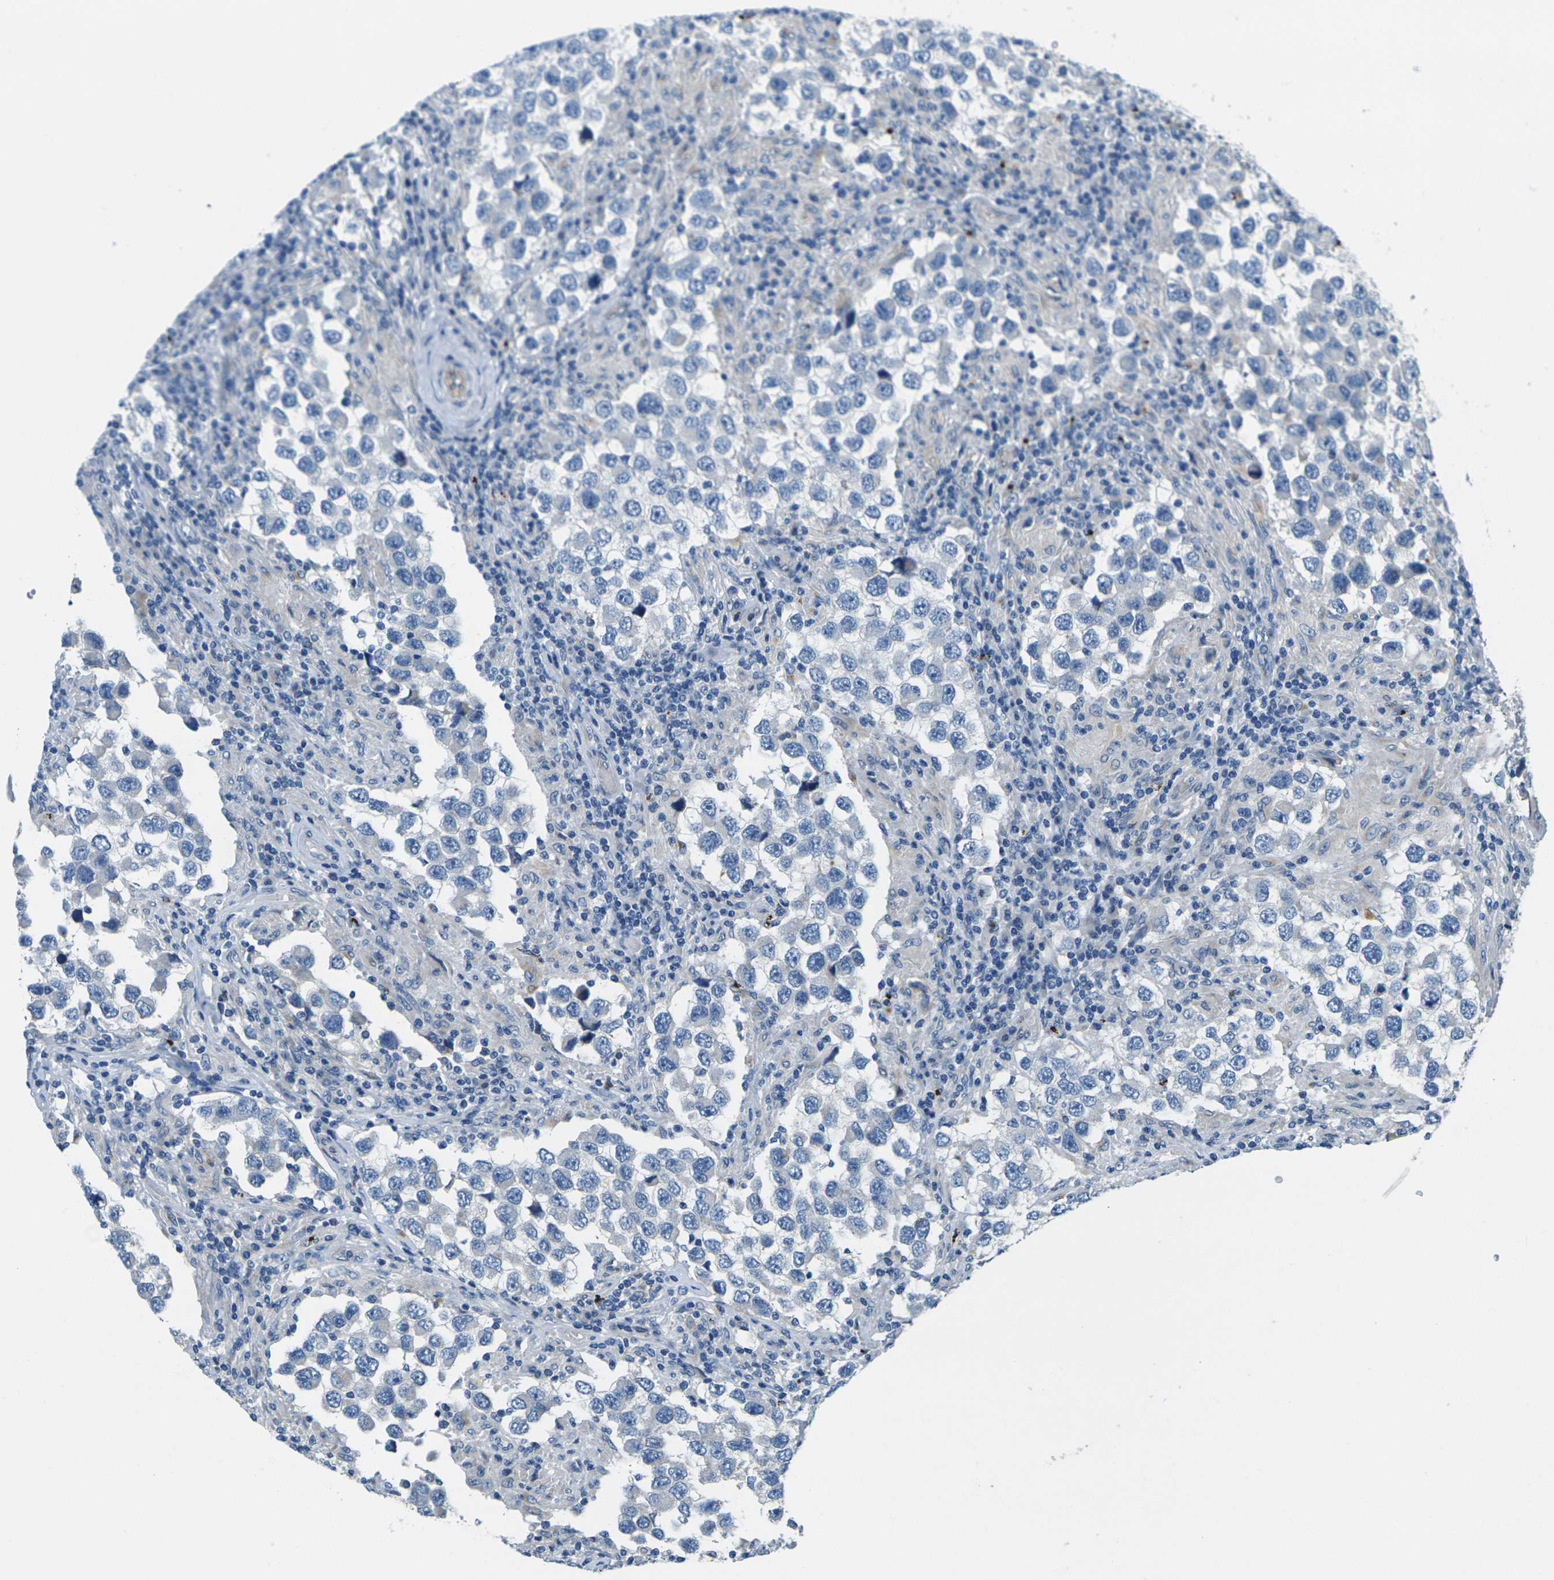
{"staining": {"intensity": "negative", "quantity": "none", "location": "none"}, "tissue": "testis cancer", "cell_type": "Tumor cells", "image_type": "cancer", "snomed": [{"axis": "morphology", "description": "Carcinoma, Embryonal, NOS"}, {"axis": "topography", "description": "Testis"}], "caption": "Photomicrograph shows no significant protein staining in tumor cells of testis cancer (embryonal carcinoma).", "gene": "CYP2C8", "patient": {"sex": "male", "age": 21}}